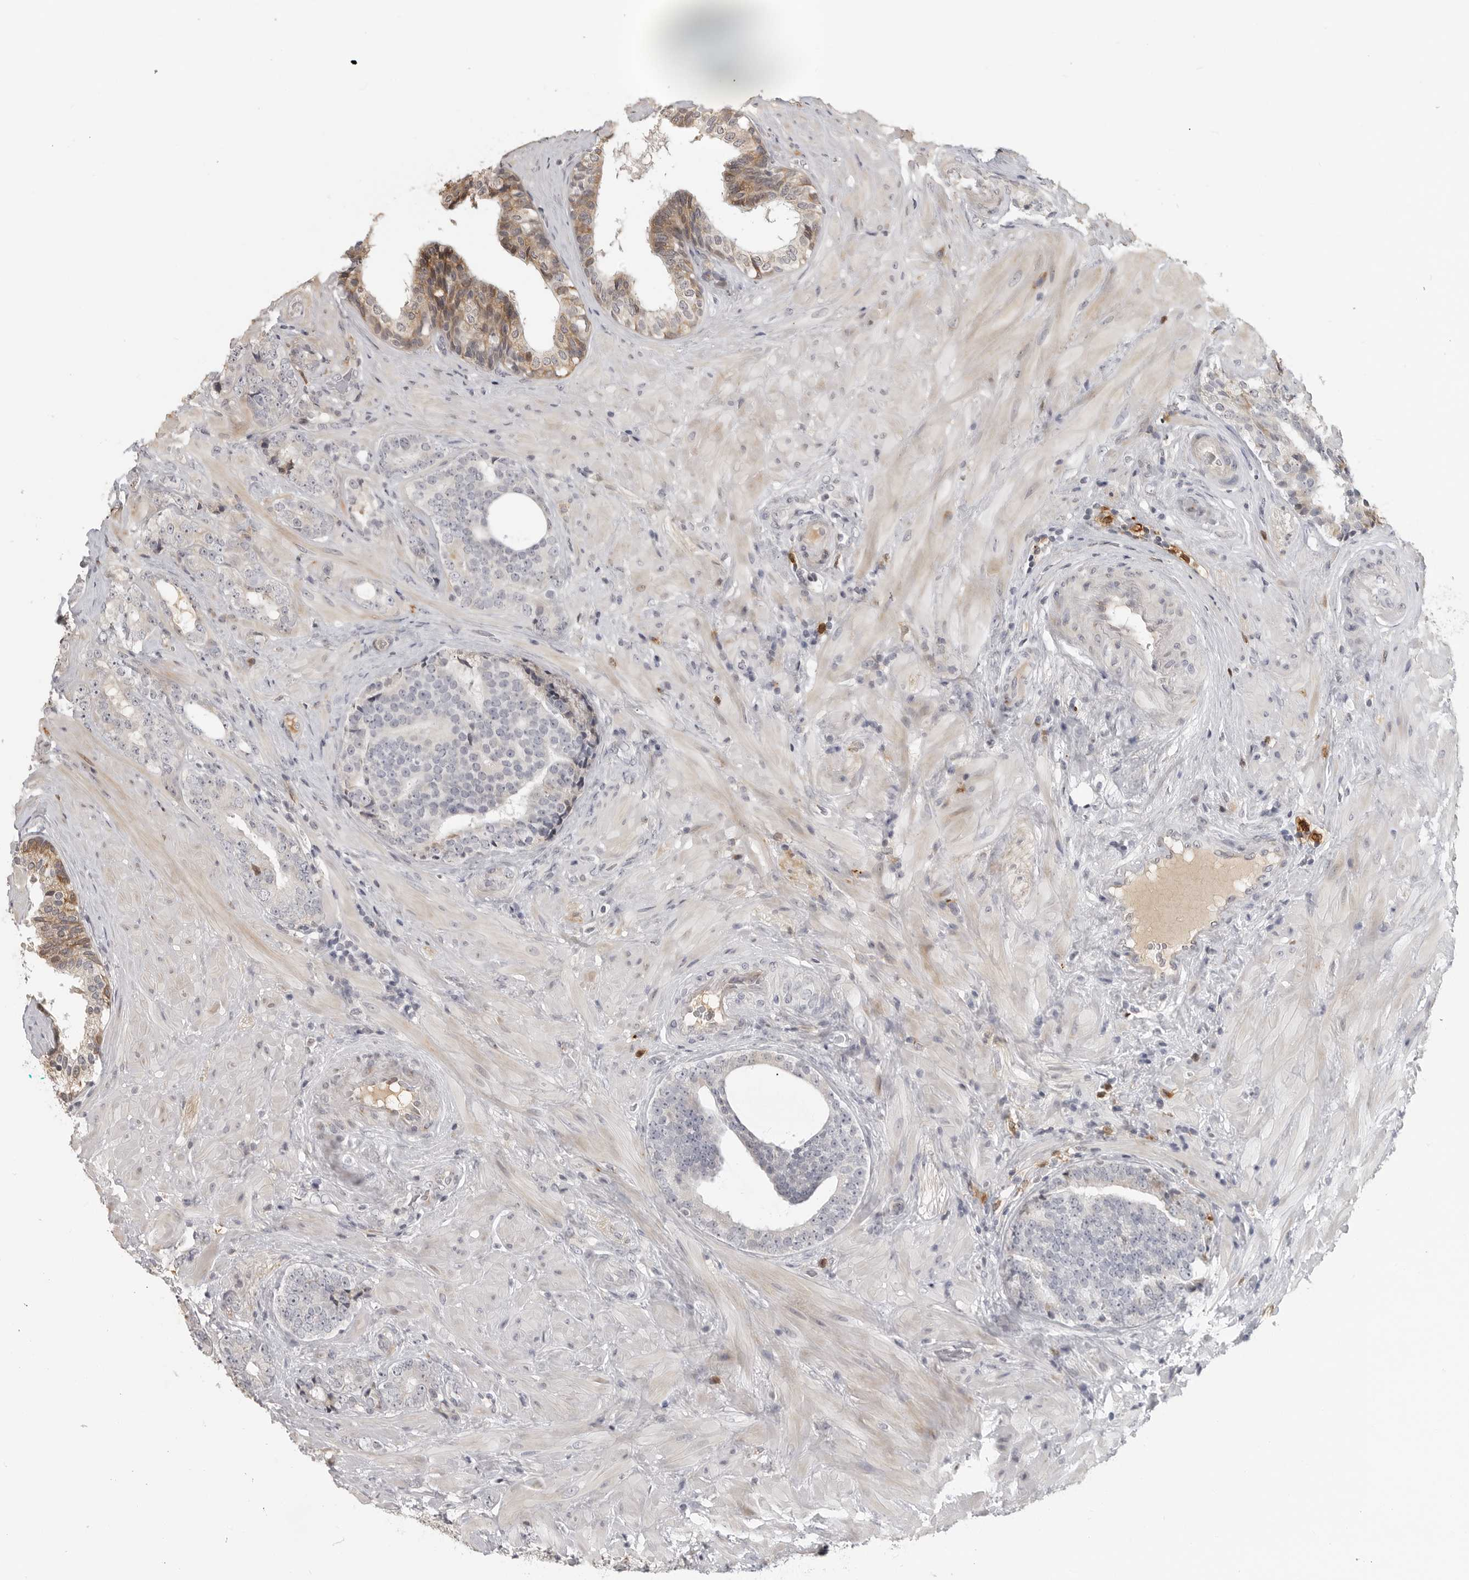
{"staining": {"intensity": "negative", "quantity": "none", "location": "none"}, "tissue": "prostate cancer", "cell_type": "Tumor cells", "image_type": "cancer", "snomed": [{"axis": "morphology", "description": "Adenocarcinoma, High grade"}, {"axis": "topography", "description": "Prostate"}], "caption": "Human prostate adenocarcinoma (high-grade) stained for a protein using IHC shows no expression in tumor cells.", "gene": "IDO1", "patient": {"sex": "male", "age": 56}}